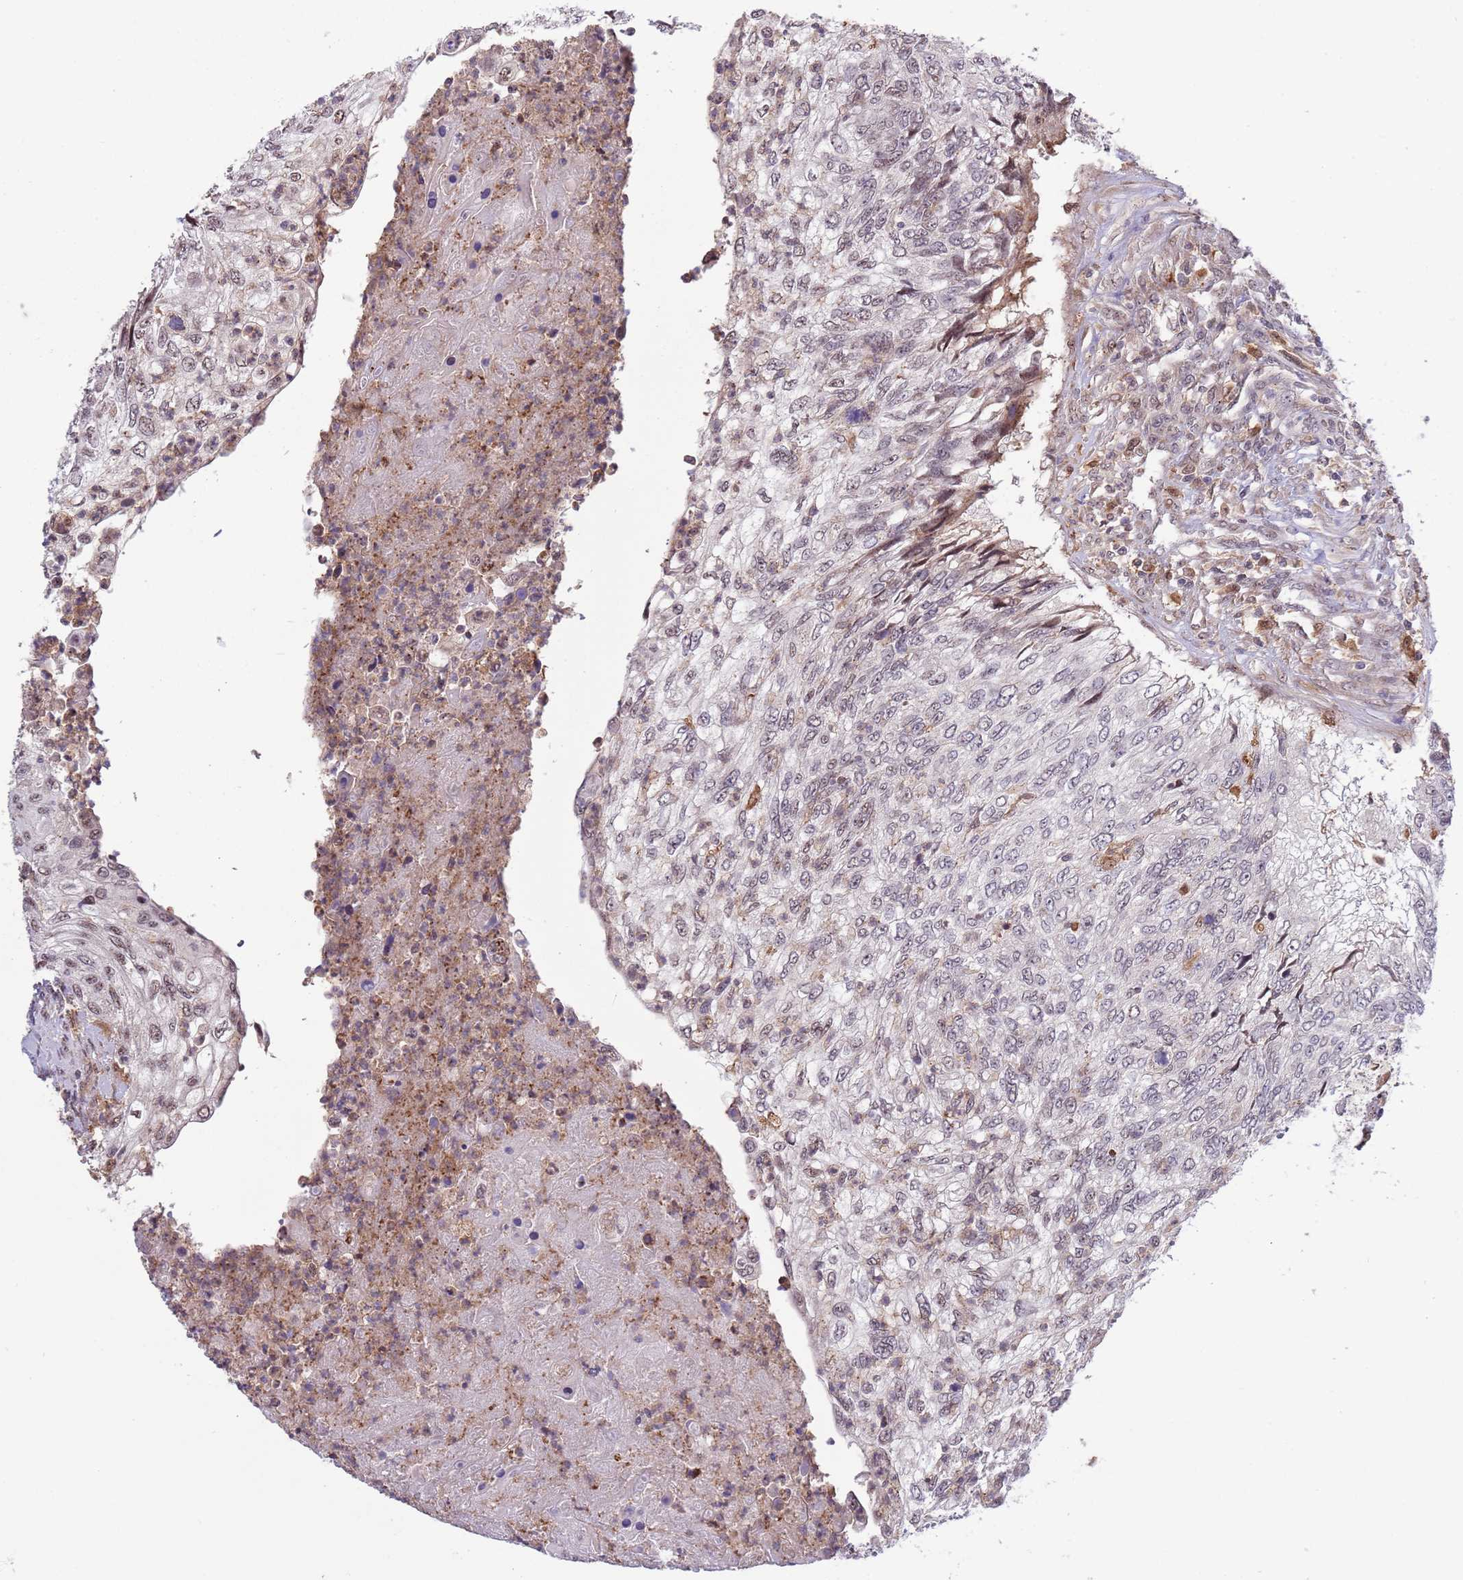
{"staining": {"intensity": "weak", "quantity": "25%-75%", "location": "nuclear"}, "tissue": "urothelial cancer", "cell_type": "Tumor cells", "image_type": "cancer", "snomed": [{"axis": "morphology", "description": "Urothelial carcinoma, High grade"}, {"axis": "topography", "description": "Urinary bladder"}], "caption": "Brown immunohistochemical staining in urothelial cancer exhibits weak nuclear positivity in about 25%-75% of tumor cells. Nuclei are stained in blue.", "gene": "CCNJL", "patient": {"sex": "female", "age": 60}}